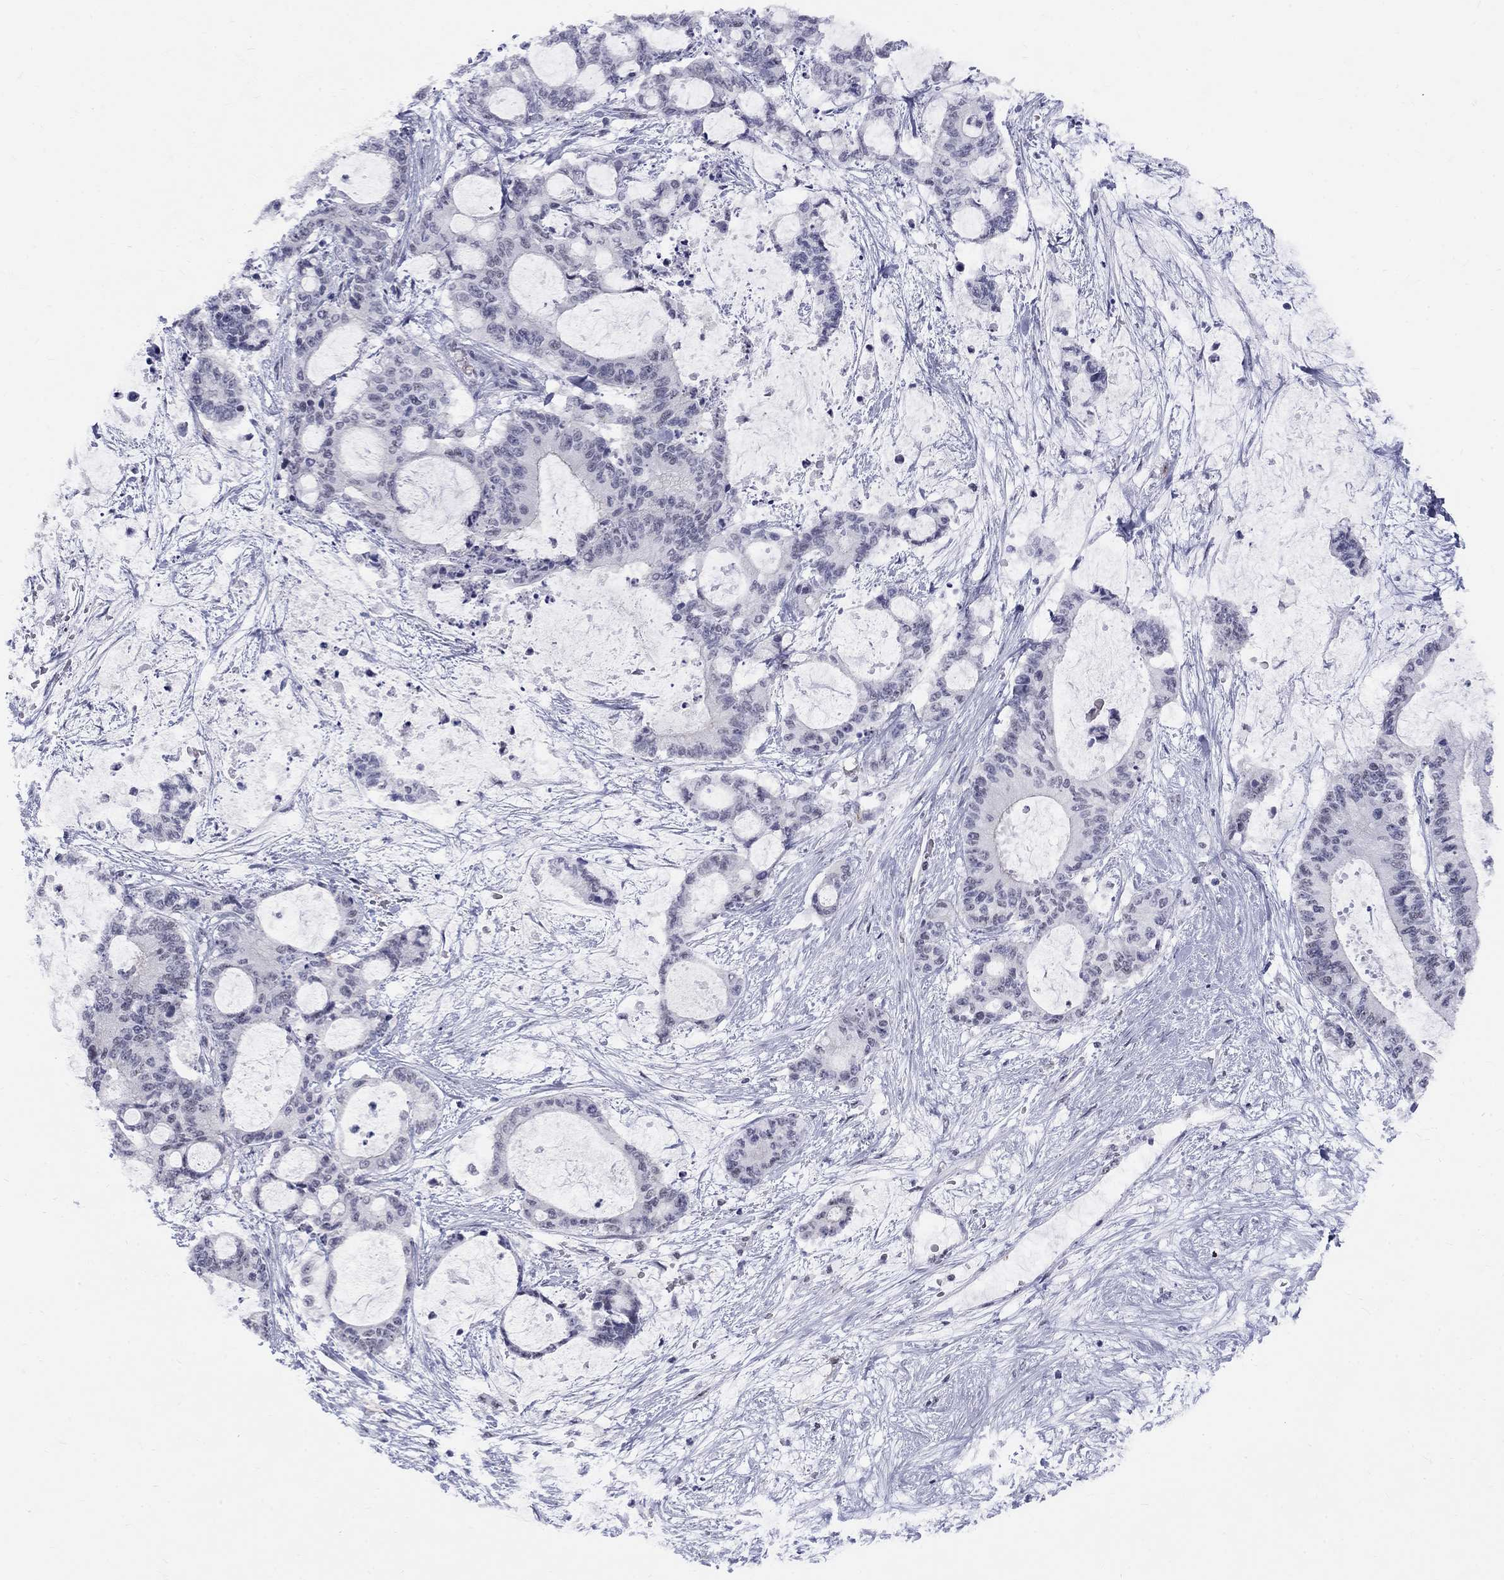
{"staining": {"intensity": "negative", "quantity": "none", "location": "none"}, "tissue": "liver cancer", "cell_type": "Tumor cells", "image_type": "cancer", "snomed": [{"axis": "morphology", "description": "Normal tissue, NOS"}, {"axis": "morphology", "description": "Cholangiocarcinoma"}, {"axis": "topography", "description": "Liver"}, {"axis": "topography", "description": "Peripheral nerve tissue"}], "caption": "Liver cancer (cholangiocarcinoma) was stained to show a protein in brown. There is no significant positivity in tumor cells.", "gene": "DMTN", "patient": {"sex": "female", "age": 73}}